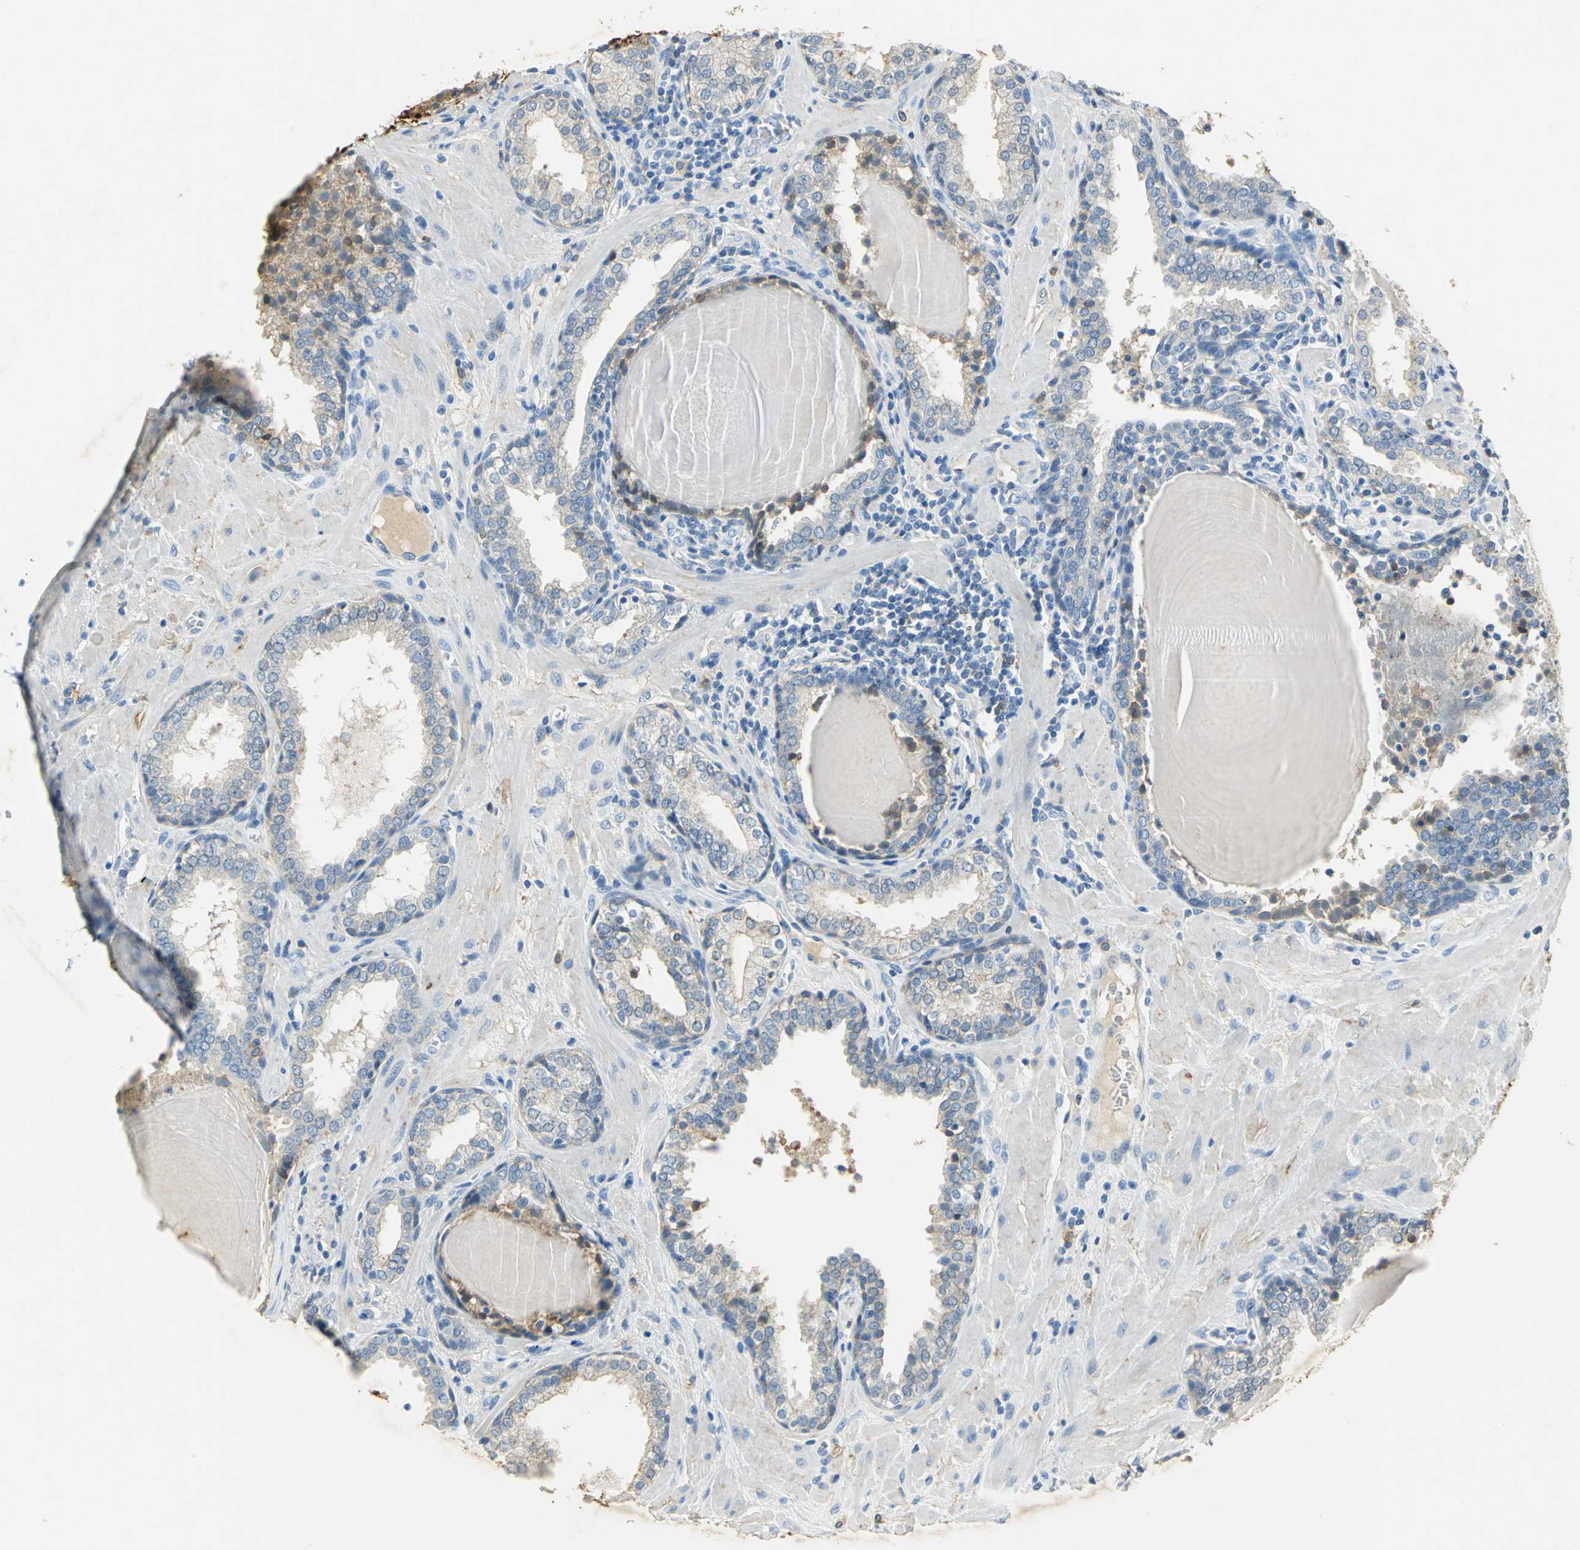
{"staining": {"intensity": "weak", "quantity": "<25%", "location": "cytoplasmic/membranous"}, "tissue": "prostate", "cell_type": "Glandular cells", "image_type": "normal", "snomed": [{"axis": "morphology", "description": "Normal tissue, NOS"}, {"axis": "topography", "description": "Prostate"}], "caption": "Normal prostate was stained to show a protein in brown. There is no significant positivity in glandular cells. The staining is performed using DAB (3,3'-diaminobenzidine) brown chromogen with nuclei counter-stained in using hematoxylin.", "gene": "ANXA4", "patient": {"sex": "male", "age": 51}}